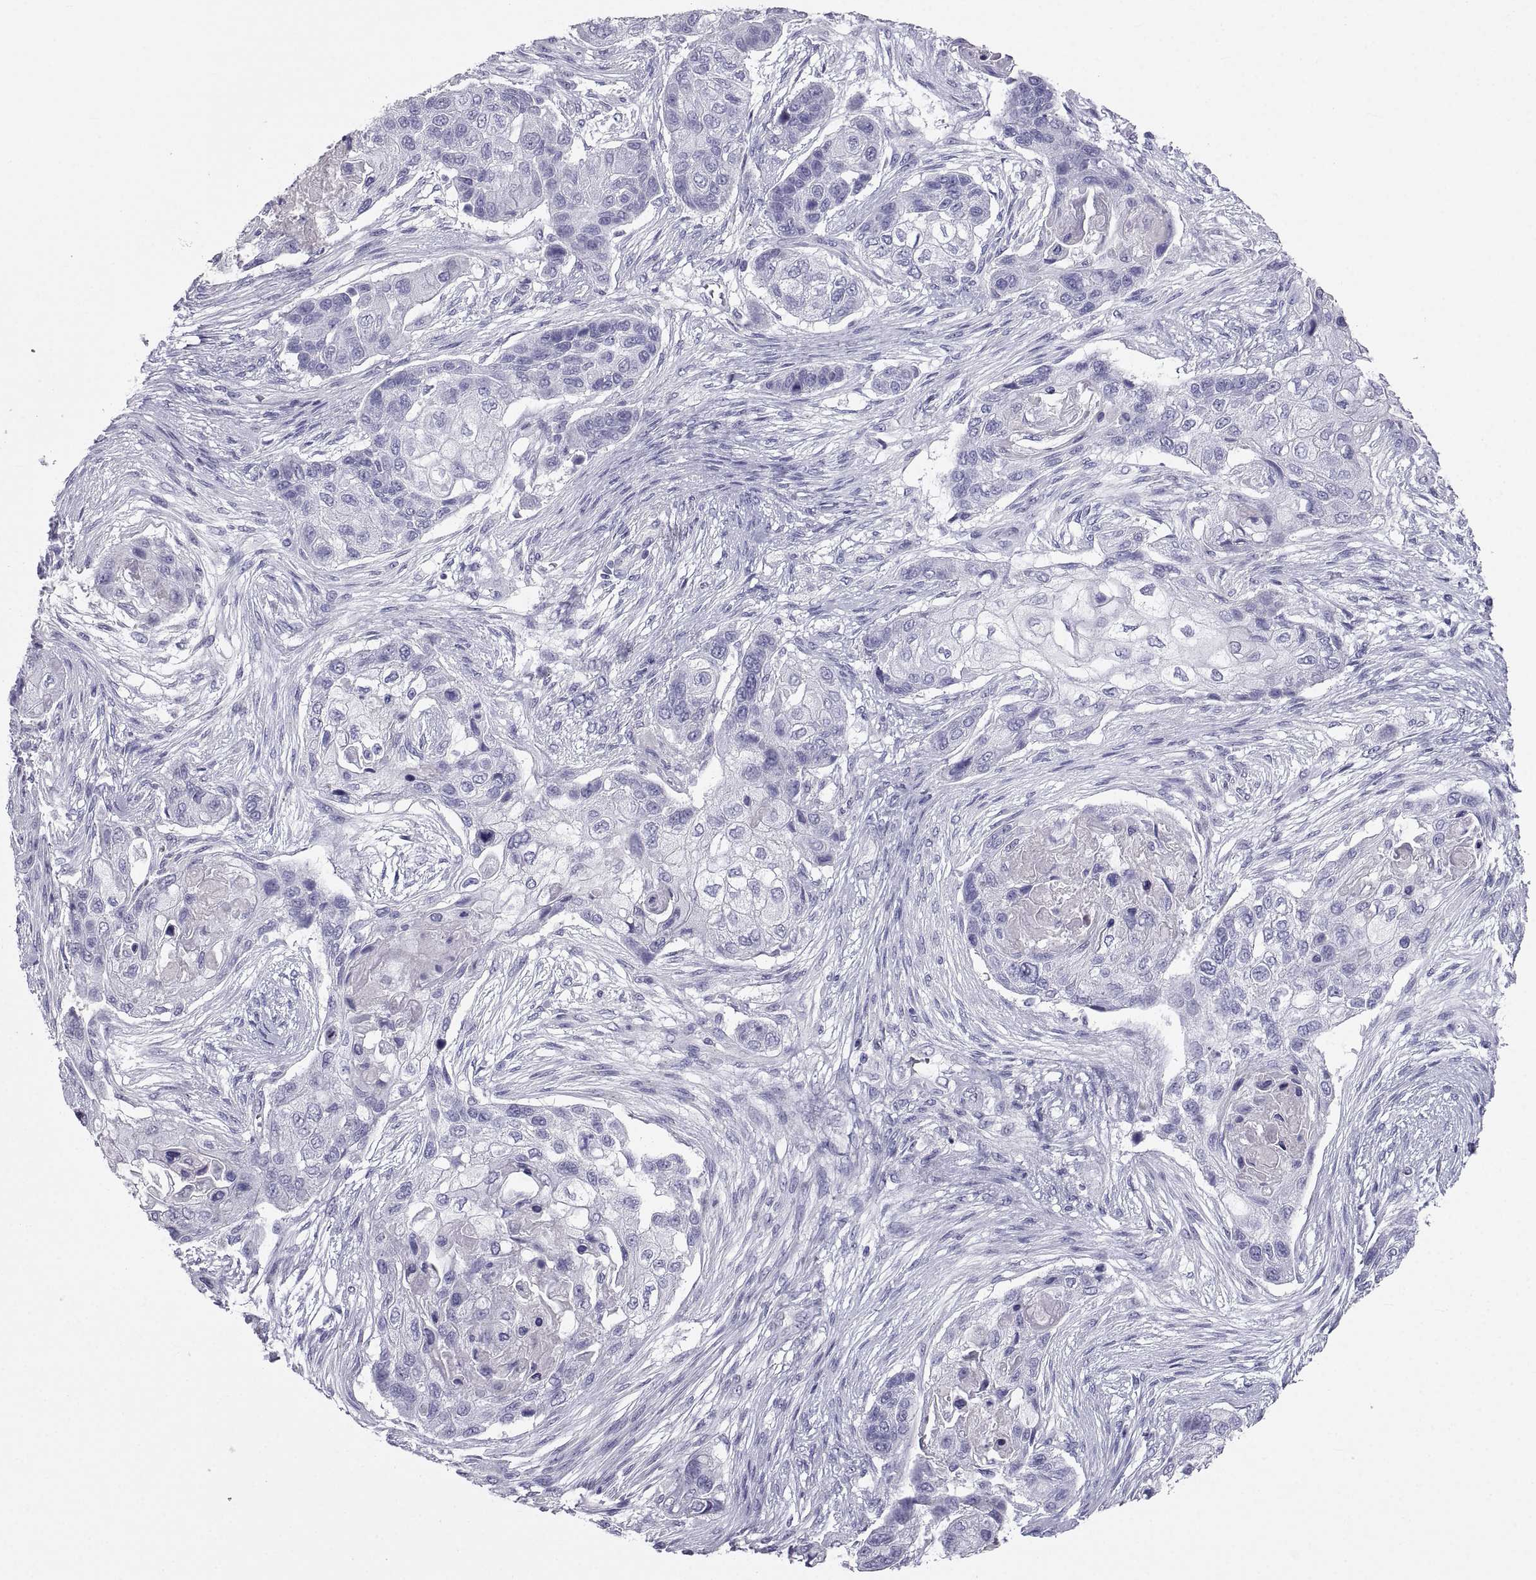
{"staining": {"intensity": "negative", "quantity": "none", "location": "none"}, "tissue": "lung cancer", "cell_type": "Tumor cells", "image_type": "cancer", "snomed": [{"axis": "morphology", "description": "Squamous cell carcinoma, NOS"}, {"axis": "topography", "description": "Lung"}], "caption": "A high-resolution histopathology image shows immunohistochemistry staining of squamous cell carcinoma (lung), which shows no significant staining in tumor cells.", "gene": "PCSK1N", "patient": {"sex": "male", "age": 69}}